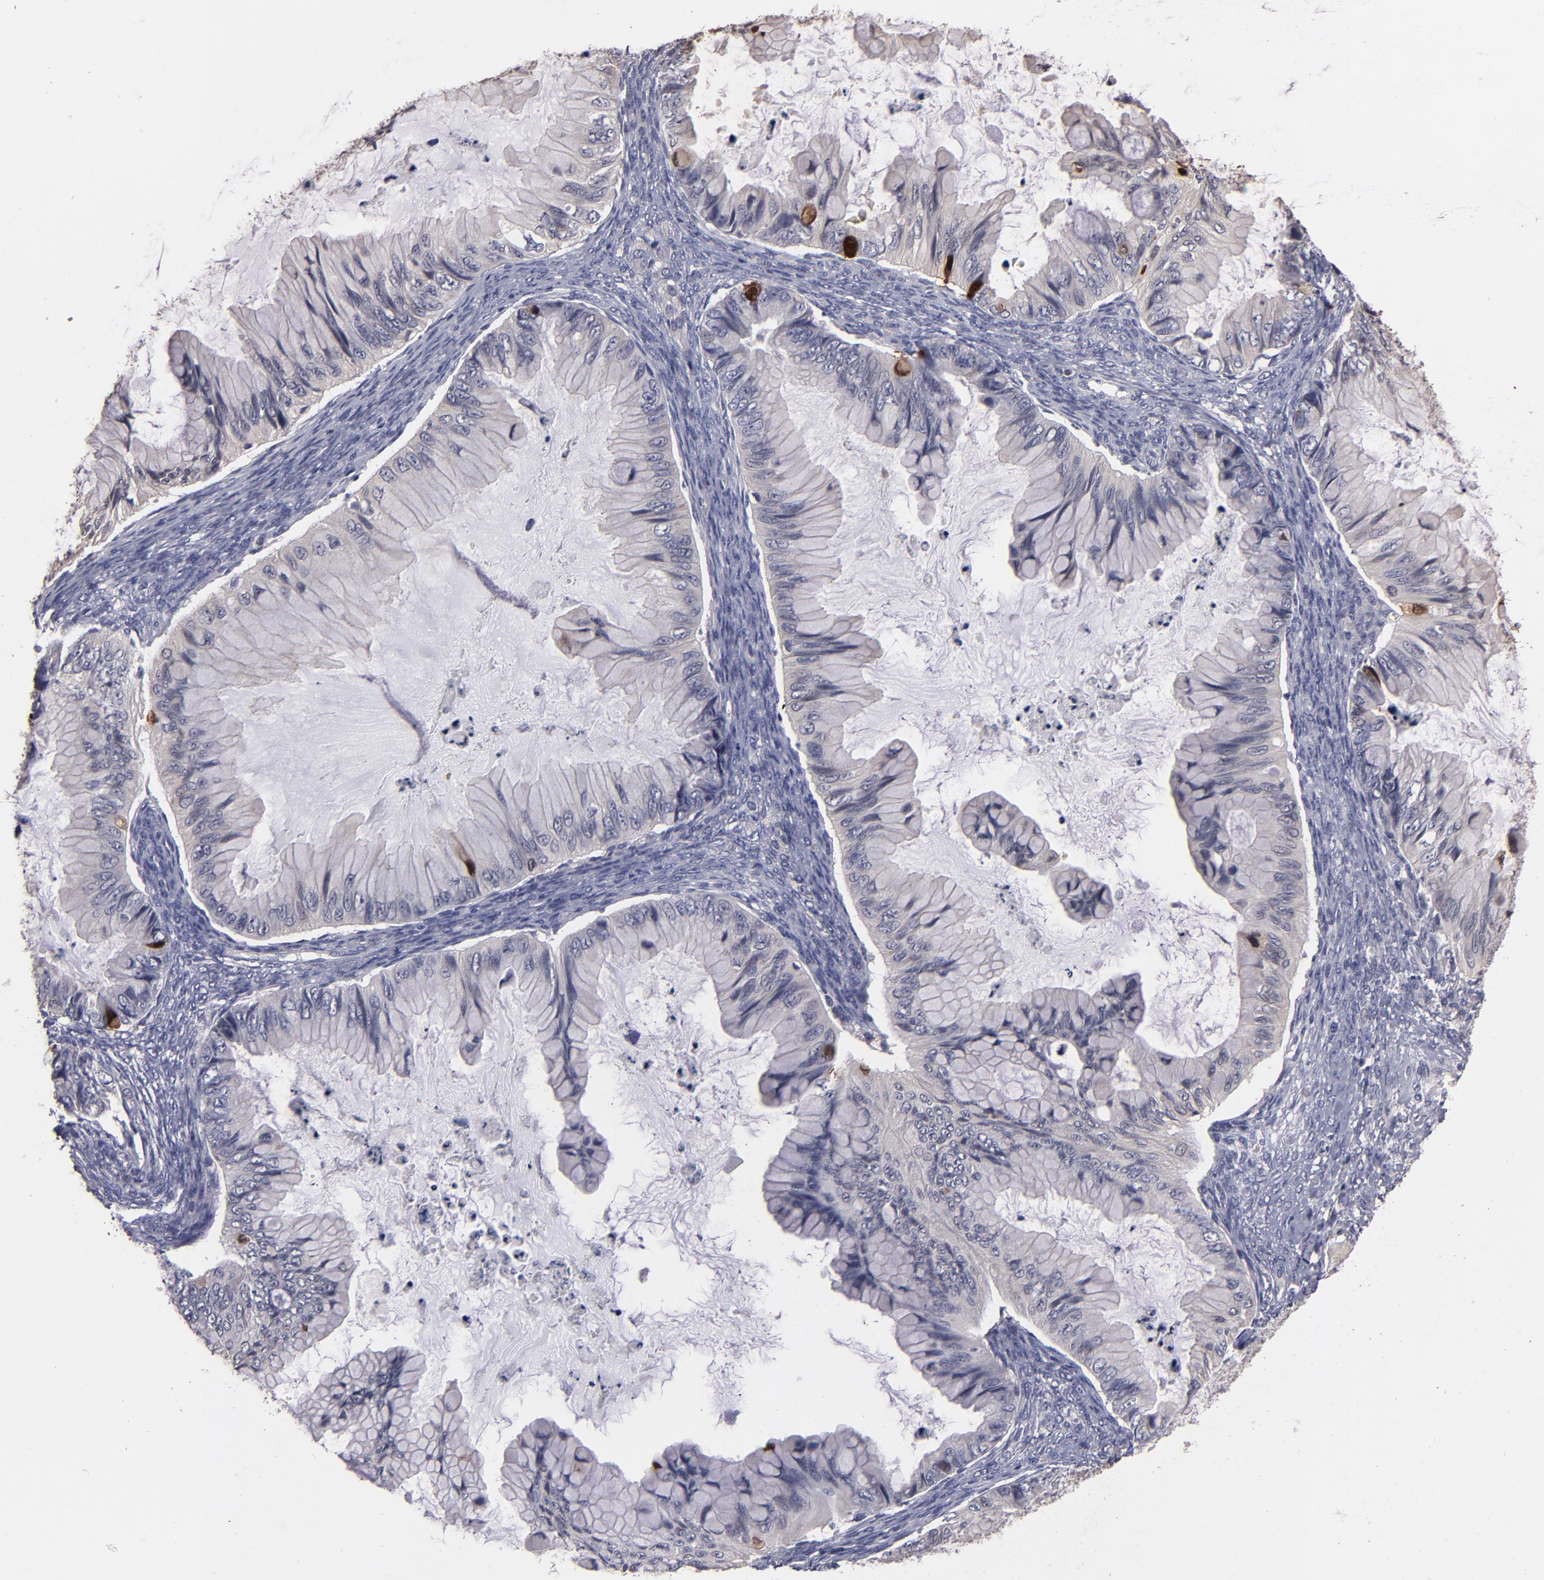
{"staining": {"intensity": "moderate", "quantity": "<25%", "location": "cytoplasmic/membranous,nuclear"}, "tissue": "ovarian cancer", "cell_type": "Tumor cells", "image_type": "cancer", "snomed": [{"axis": "morphology", "description": "Cystadenocarcinoma, mucinous, NOS"}, {"axis": "topography", "description": "Ovary"}], "caption": "A brown stain labels moderate cytoplasmic/membranous and nuclear positivity of a protein in ovarian mucinous cystadenocarcinoma tumor cells.", "gene": "S100A1", "patient": {"sex": "female", "age": 36}}